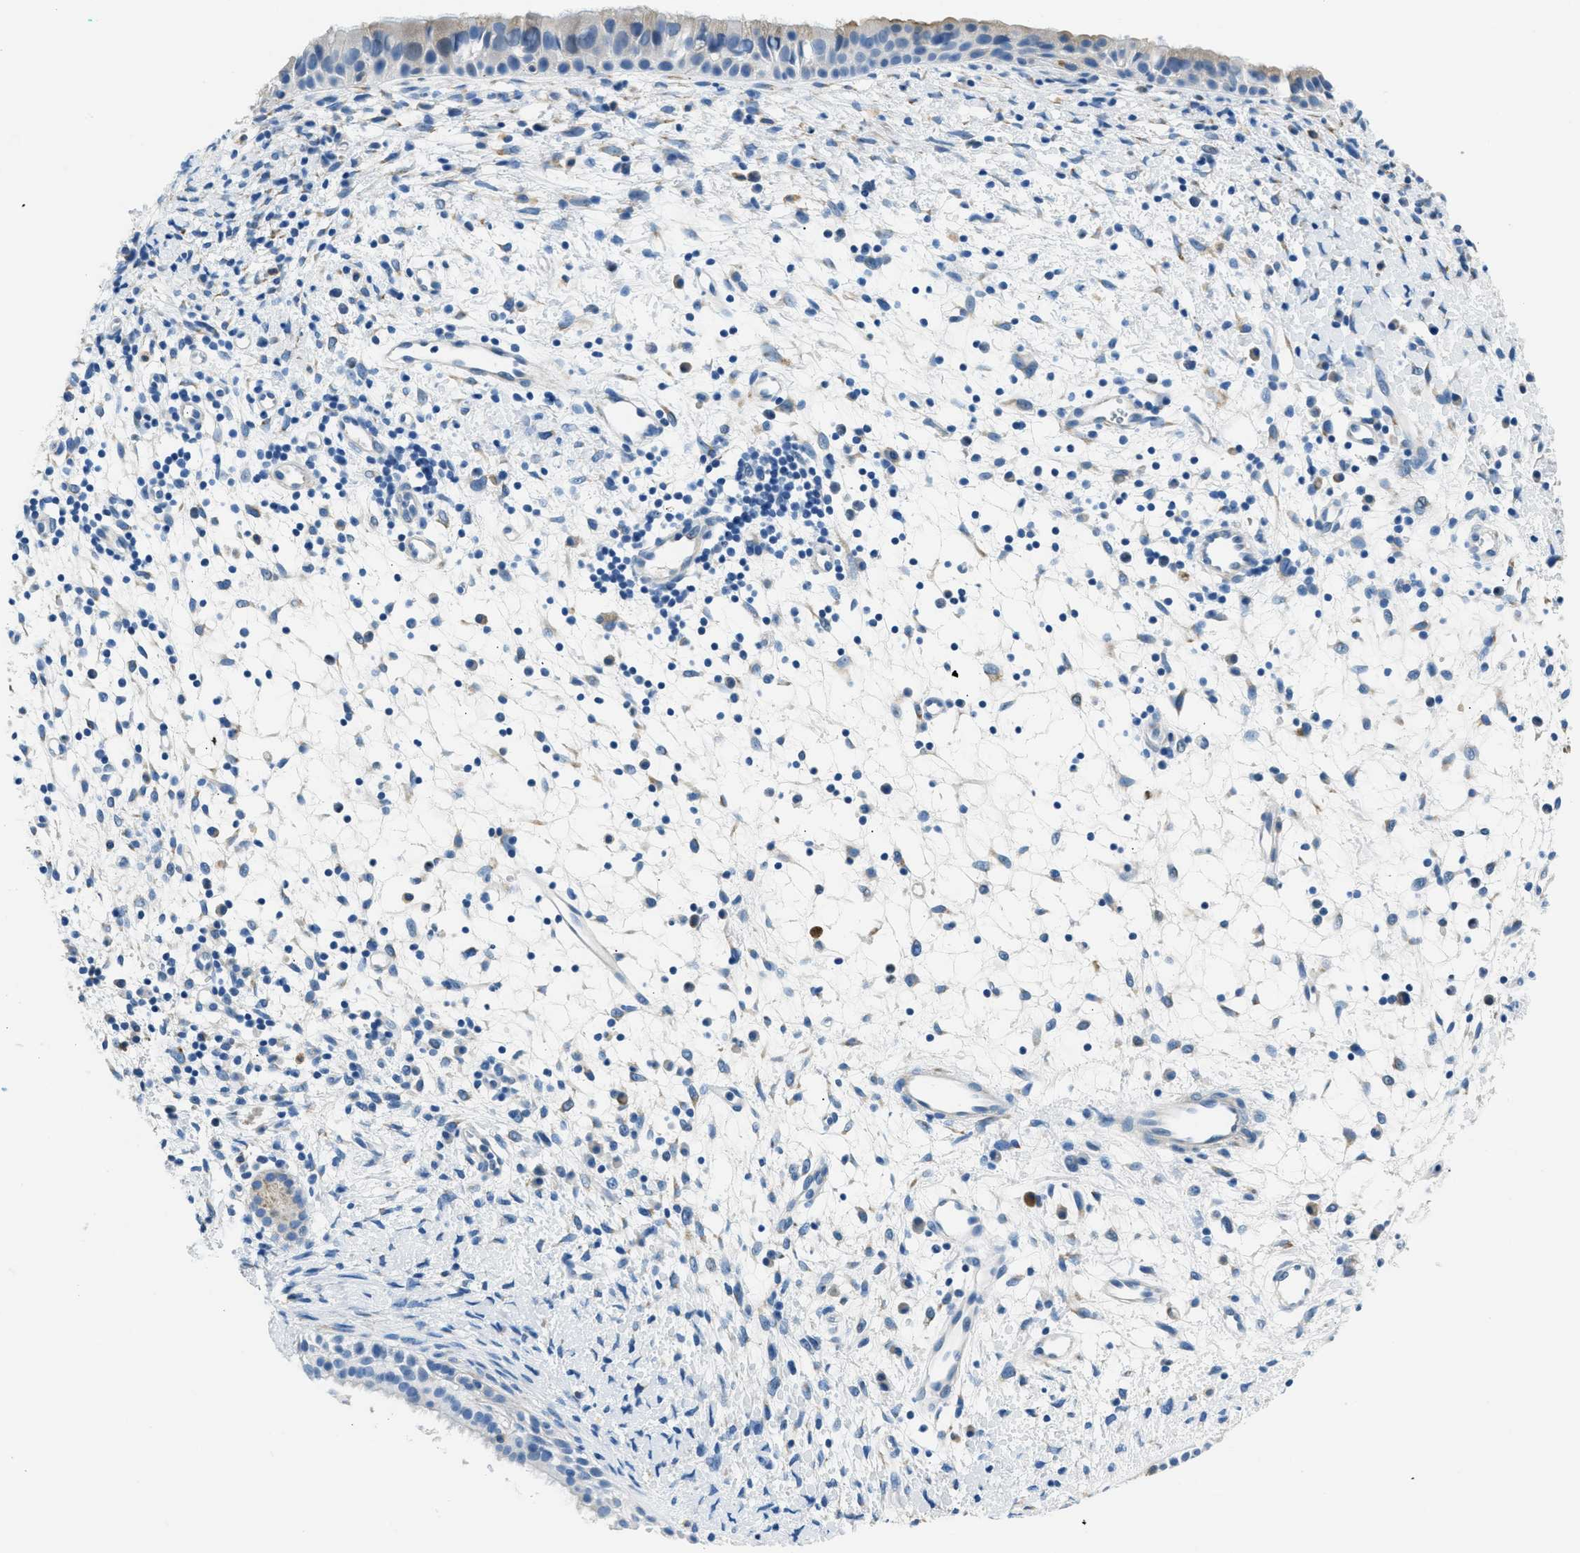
{"staining": {"intensity": "weak", "quantity": "<25%", "location": "cytoplasmic/membranous"}, "tissue": "nasopharynx", "cell_type": "Respiratory epithelial cells", "image_type": "normal", "snomed": [{"axis": "morphology", "description": "Normal tissue, NOS"}, {"axis": "topography", "description": "Nasopharynx"}], "caption": "IHC histopathology image of normal nasopharynx: human nasopharynx stained with DAB (3,3'-diaminobenzidine) shows no significant protein staining in respiratory epithelial cells.", "gene": "CLDN18", "patient": {"sex": "male", "age": 22}}